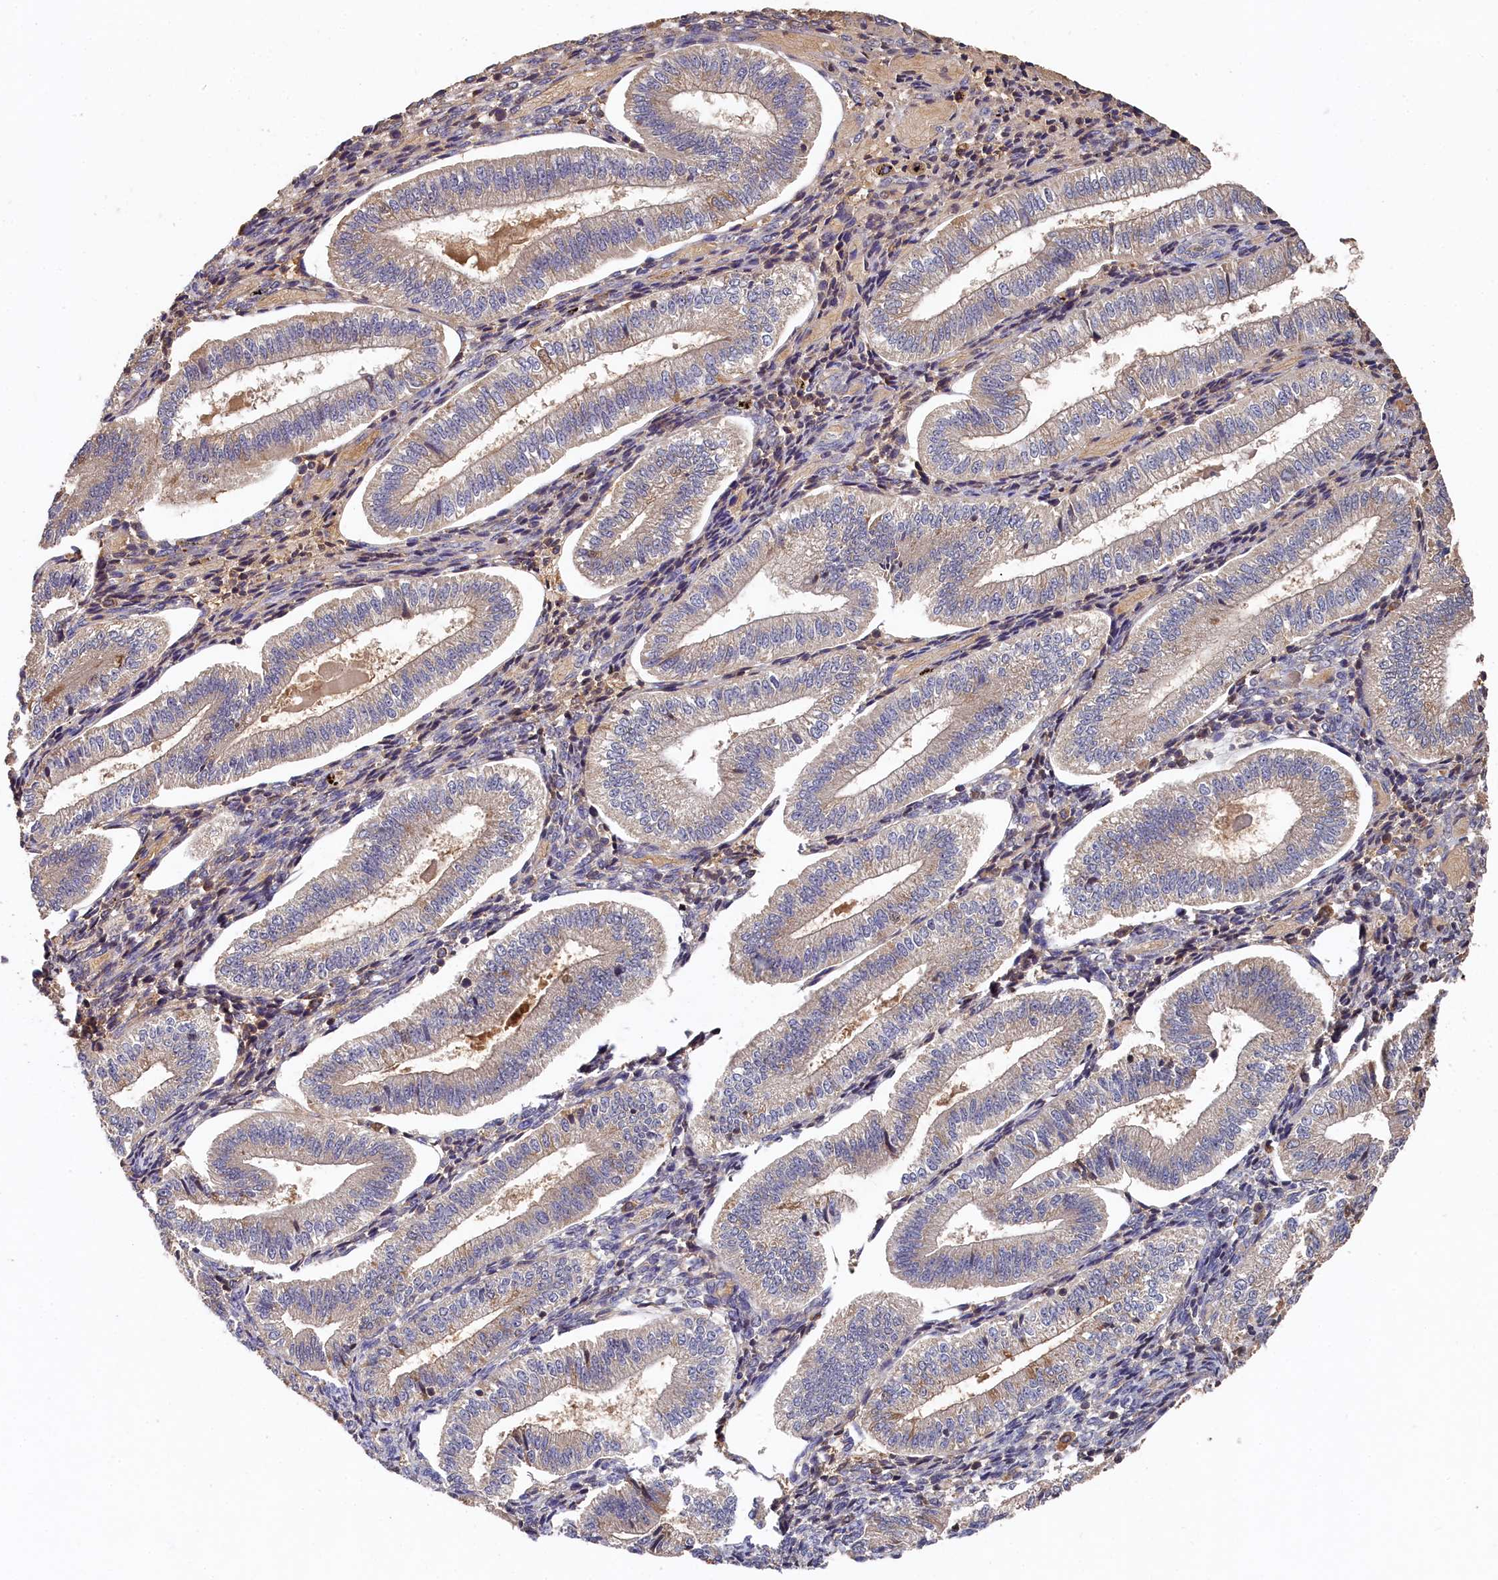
{"staining": {"intensity": "negative", "quantity": "none", "location": "none"}, "tissue": "endometrium", "cell_type": "Cells in endometrial stroma", "image_type": "normal", "snomed": [{"axis": "morphology", "description": "Normal tissue, NOS"}, {"axis": "topography", "description": "Endometrium"}], "caption": "DAB immunohistochemical staining of unremarkable endometrium displays no significant staining in cells in endometrial stroma. The staining is performed using DAB (3,3'-diaminobenzidine) brown chromogen with nuclei counter-stained in using hematoxylin.", "gene": "DHRS11", "patient": {"sex": "female", "age": 34}}